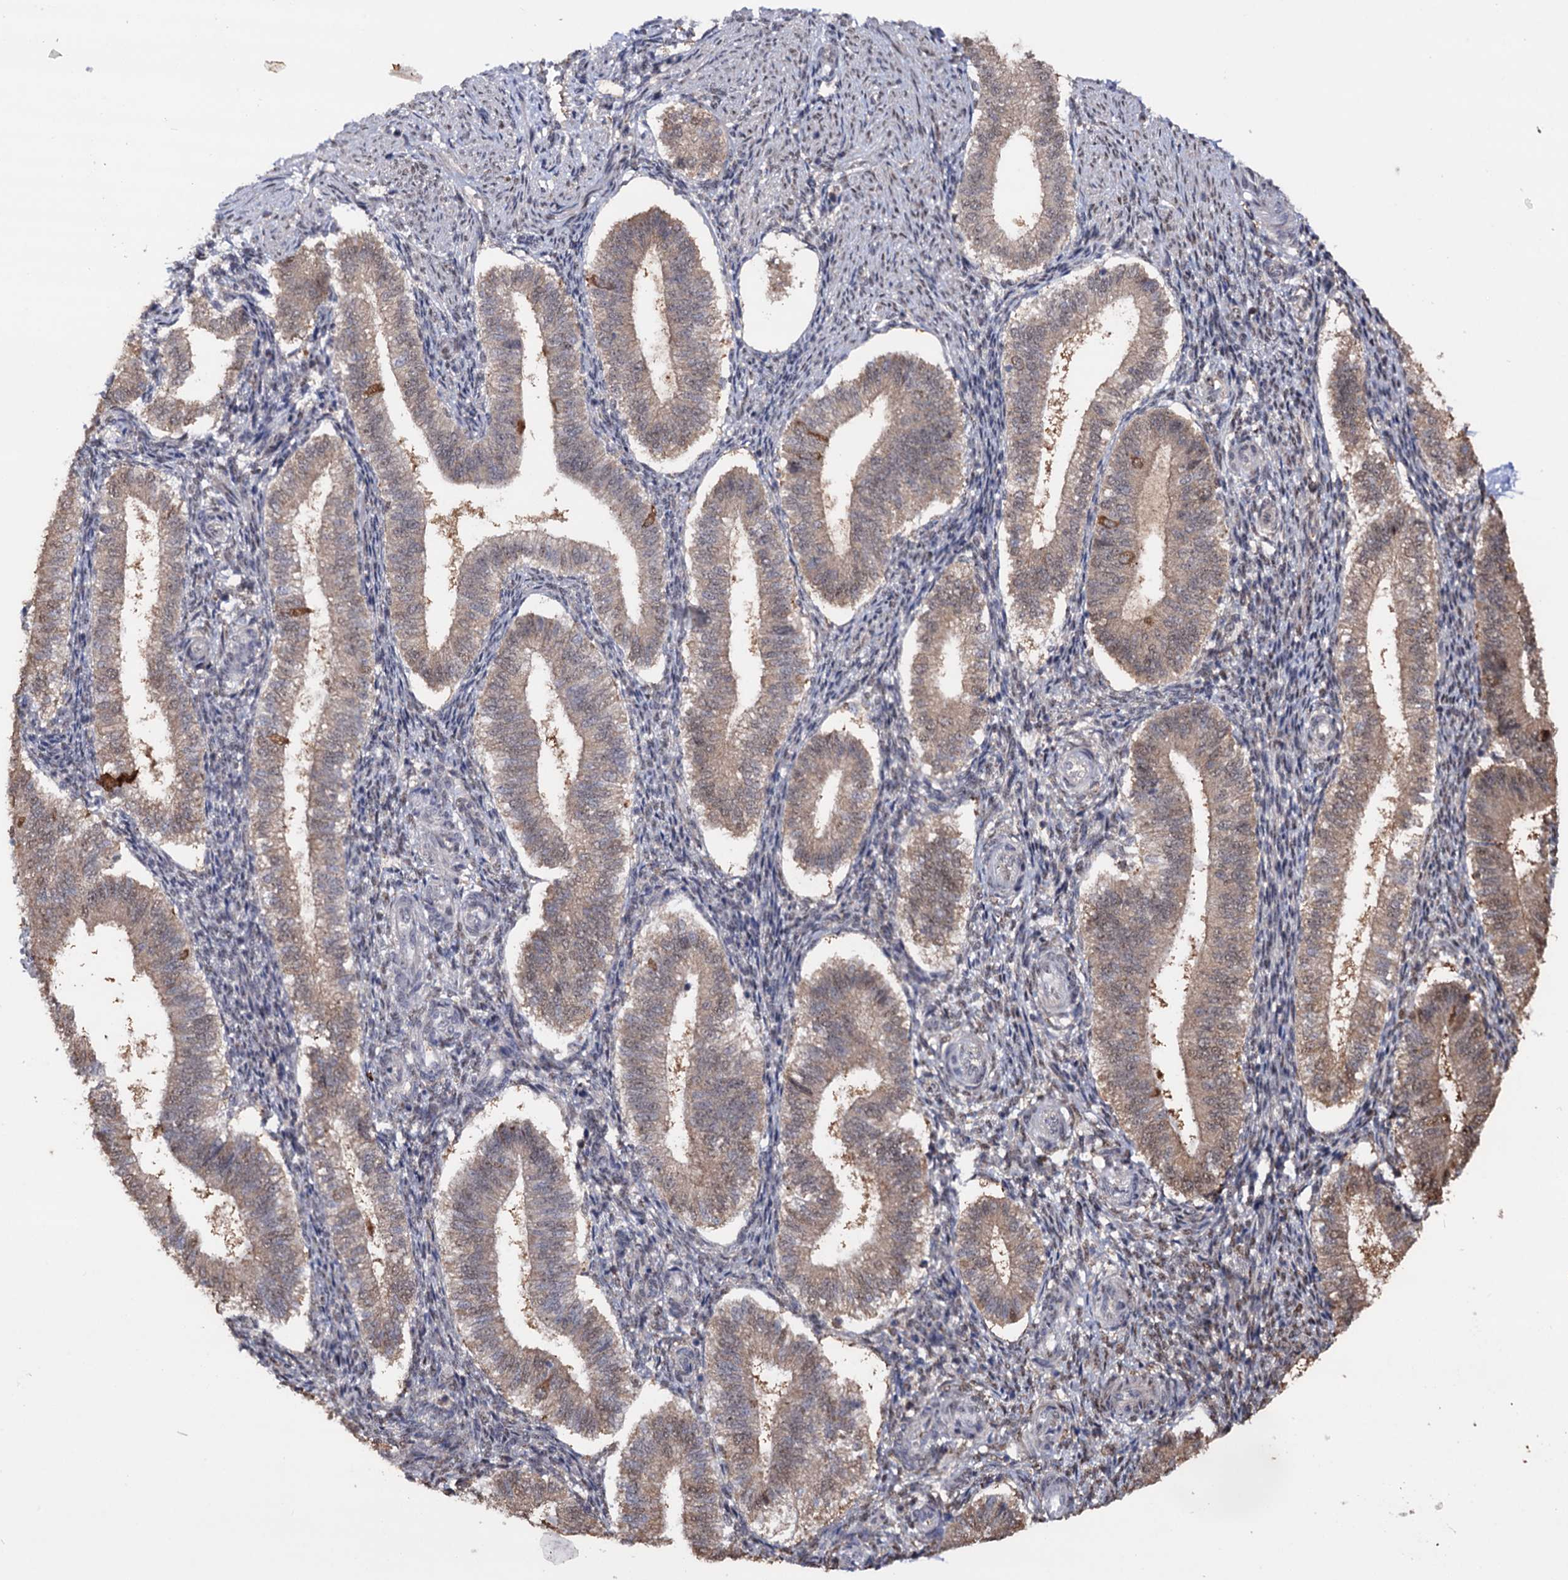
{"staining": {"intensity": "moderate", "quantity": "25%-75%", "location": "nuclear"}, "tissue": "endometrium", "cell_type": "Cells in endometrial stroma", "image_type": "normal", "snomed": [{"axis": "morphology", "description": "Normal tissue, NOS"}, {"axis": "topography", "description": "Endometrium"}], "caption": "Immunohistochemistry of normal human endometrium displays medium levels of moderate nuclear expression in about 25%-75% of cells in endometrial stroma.", "gene": "PIGB", "patient": {"sex": "female", "age": 25}}